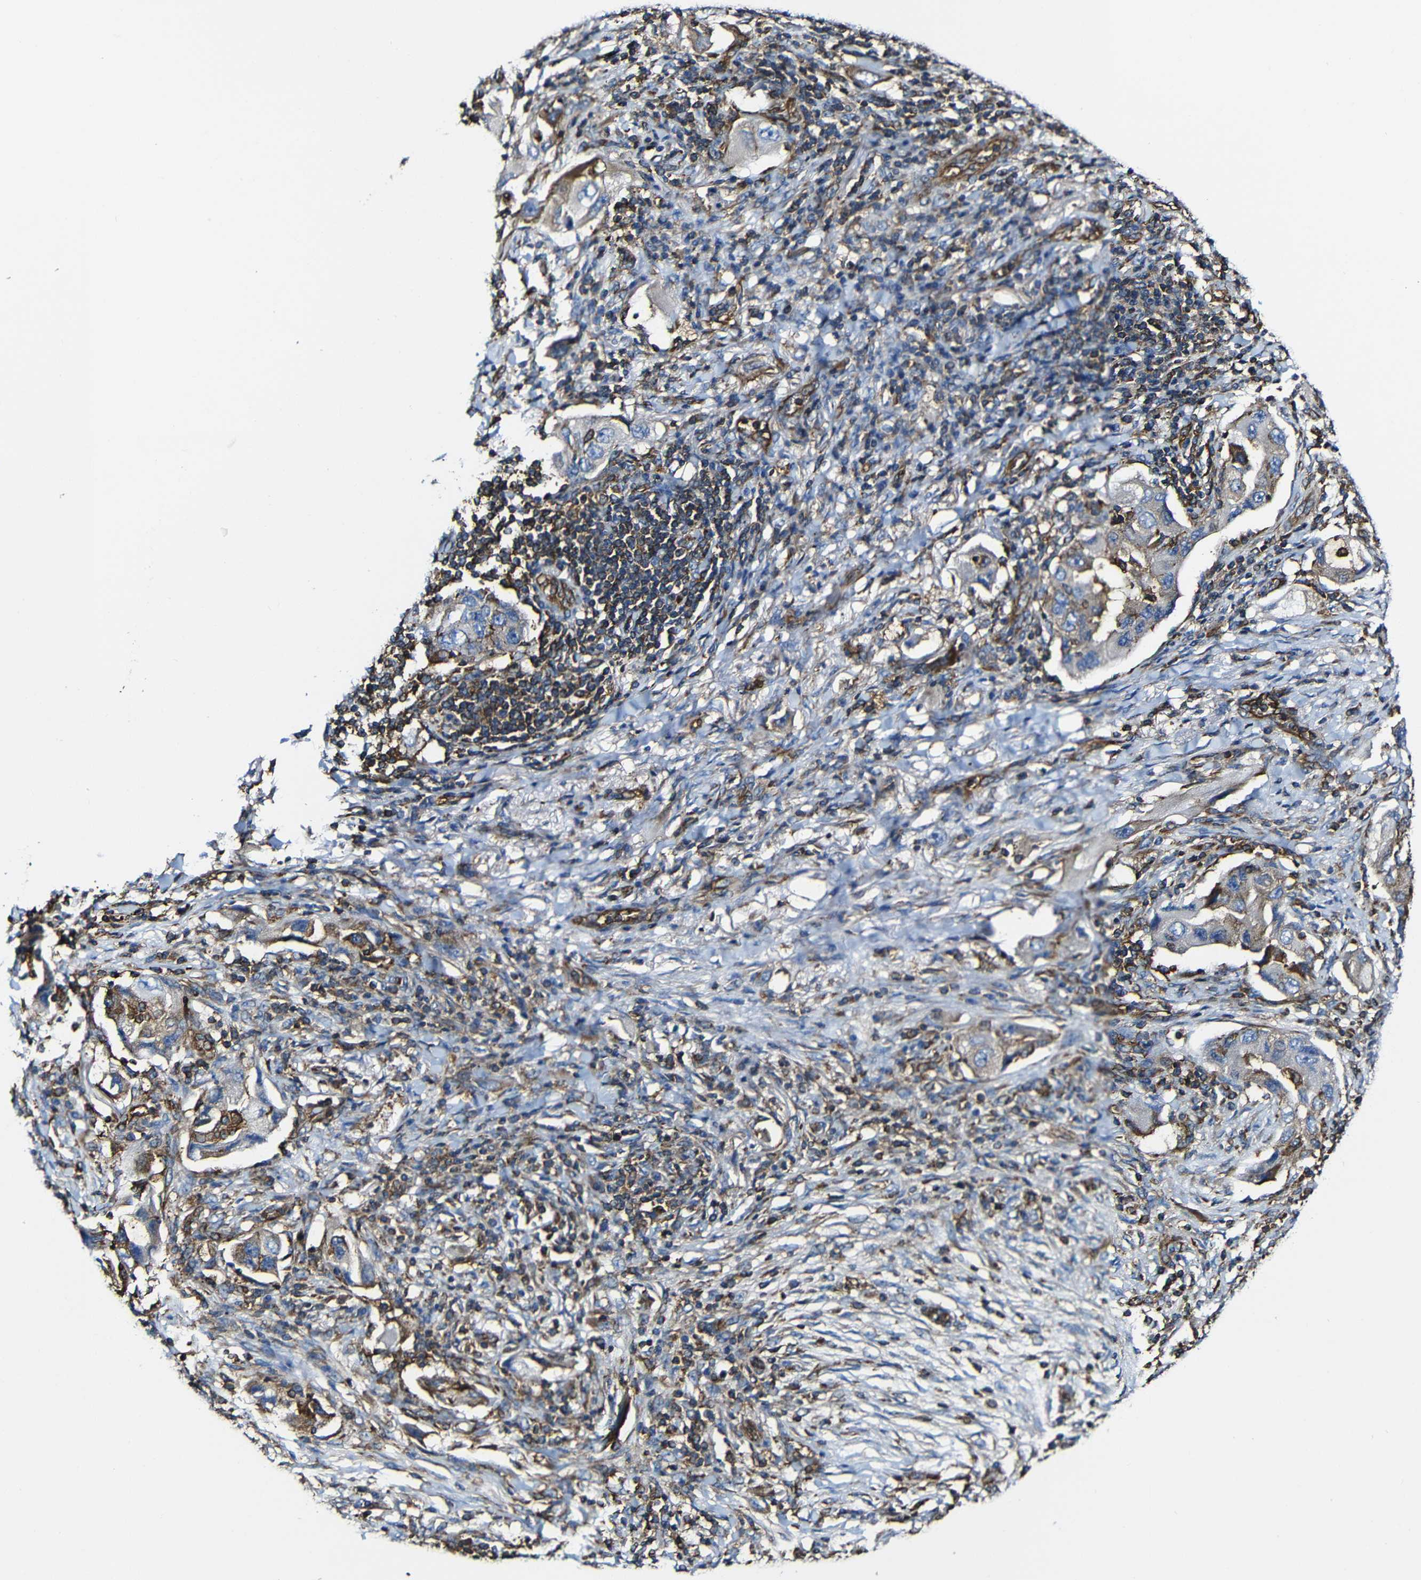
{"staining": {"intensity": "weak", "quantity": "25%-75%", "location": "cytoplasmic/membranous"}, "tissue": "lung cancer", "cell_type": "Tumor cells", "image_type": "cancer", "snomed": [{"axis": "morphology", "description": "Adenocarcinoma, NOS"}, {"axis": "topography", "description": "Lung"}], "caption": "This histopathology image displays IHC staining of lung adenocarcinoma, with low weak cytoplasmic/membranous positivity in approximately 25%-75% of tumor cells.", "gene": "MSN", "patient": {"sex": "female", "age": 65}}